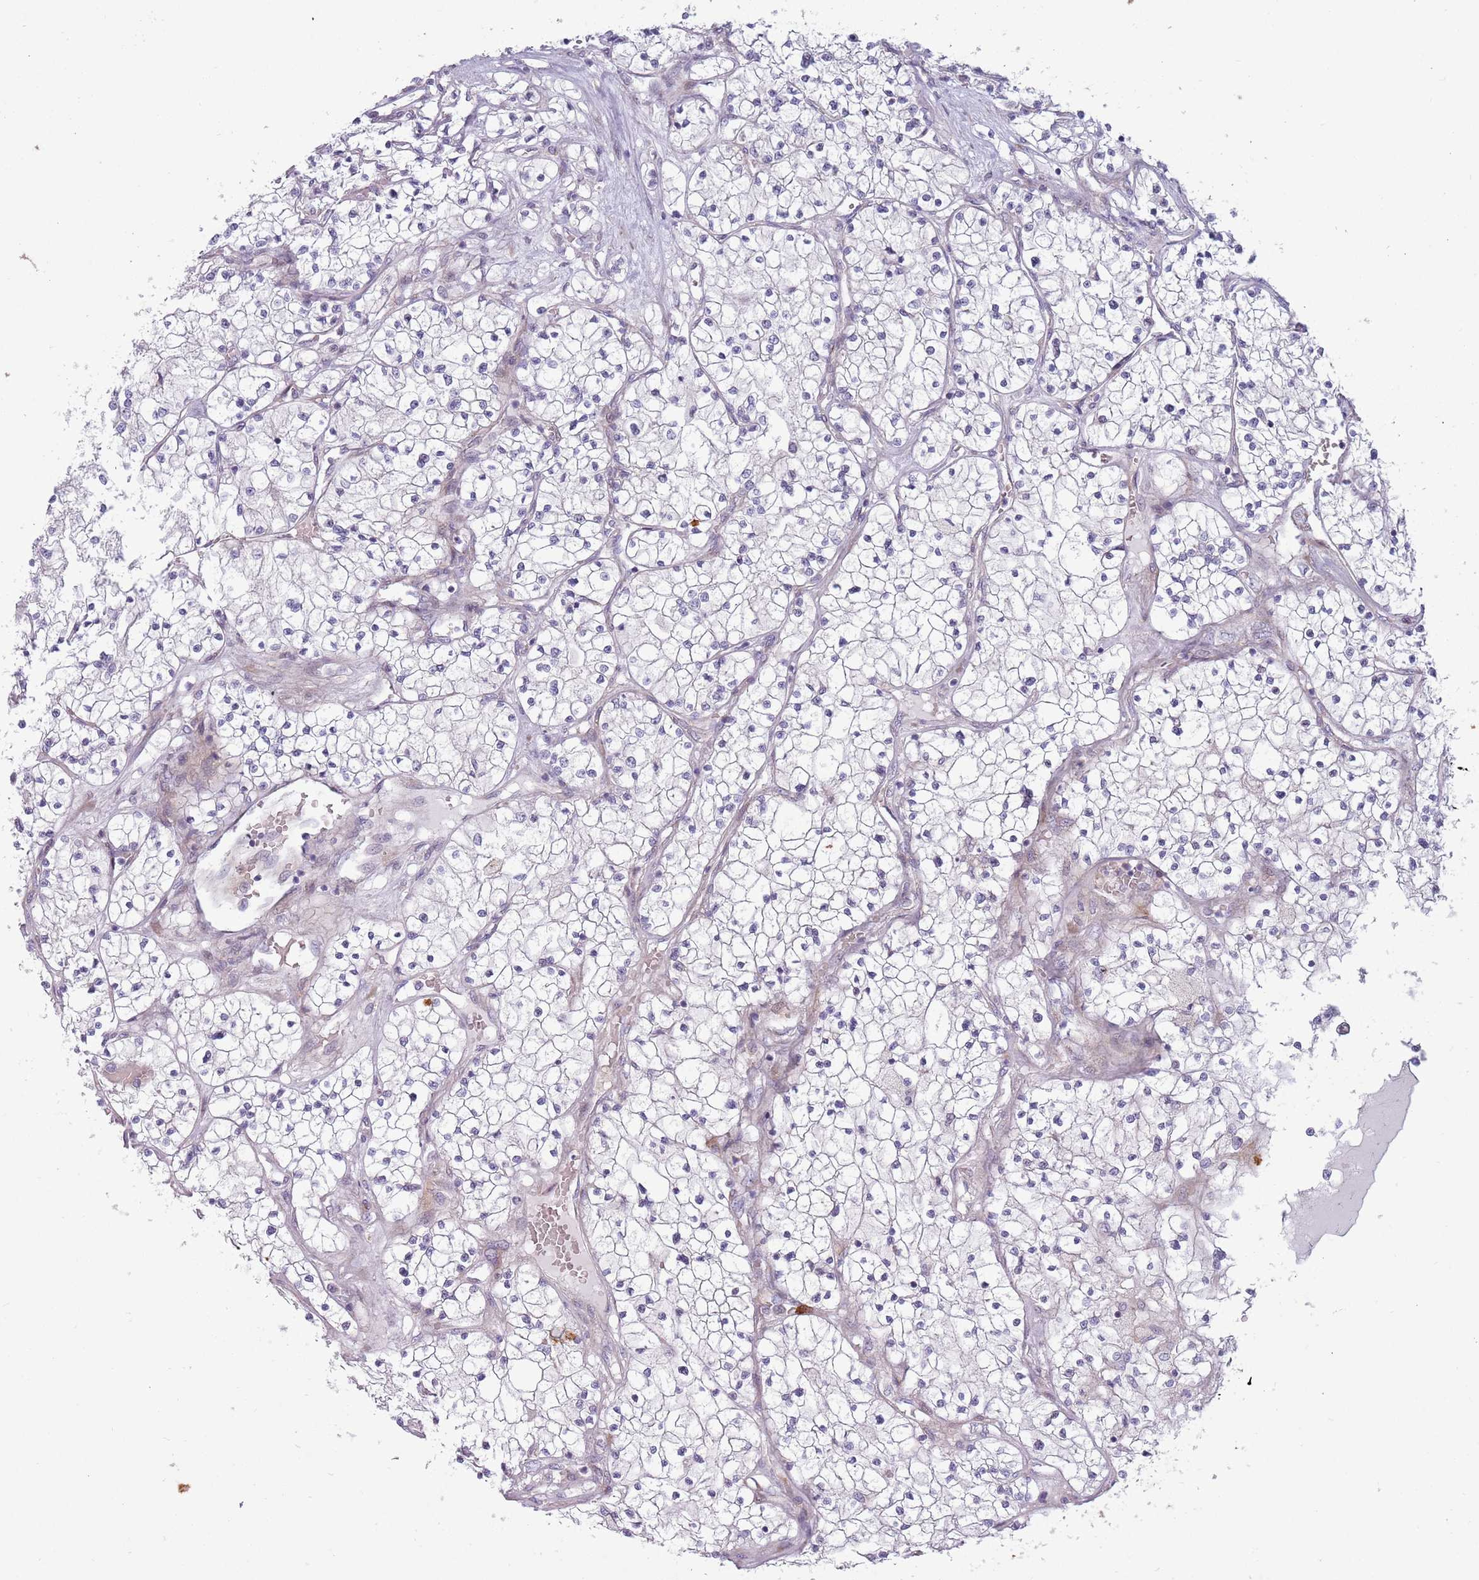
{"staining": {"intensity": "negative", "quantity": "none", "location": "none"}, "tissue": "renal cancer", "cell_type": "Tumor cells", "image_type": "cancer", "snomed": [{"axis": "morphology", "description": "Normal tissue, NOS"}, {"axis": "morphology", "description": "Adenocarcinoma, NOS"}, {"axis": "topography", "description": "Kidney"}], "caption": "An immunohistochemistry histopathology image of adenocarcinoma (renal) is shown. There is no staining in tumor cells of adenocarcinoma (renal).", "gene": "CCDC150", "patient": {"sex": "male", "age": 68}}